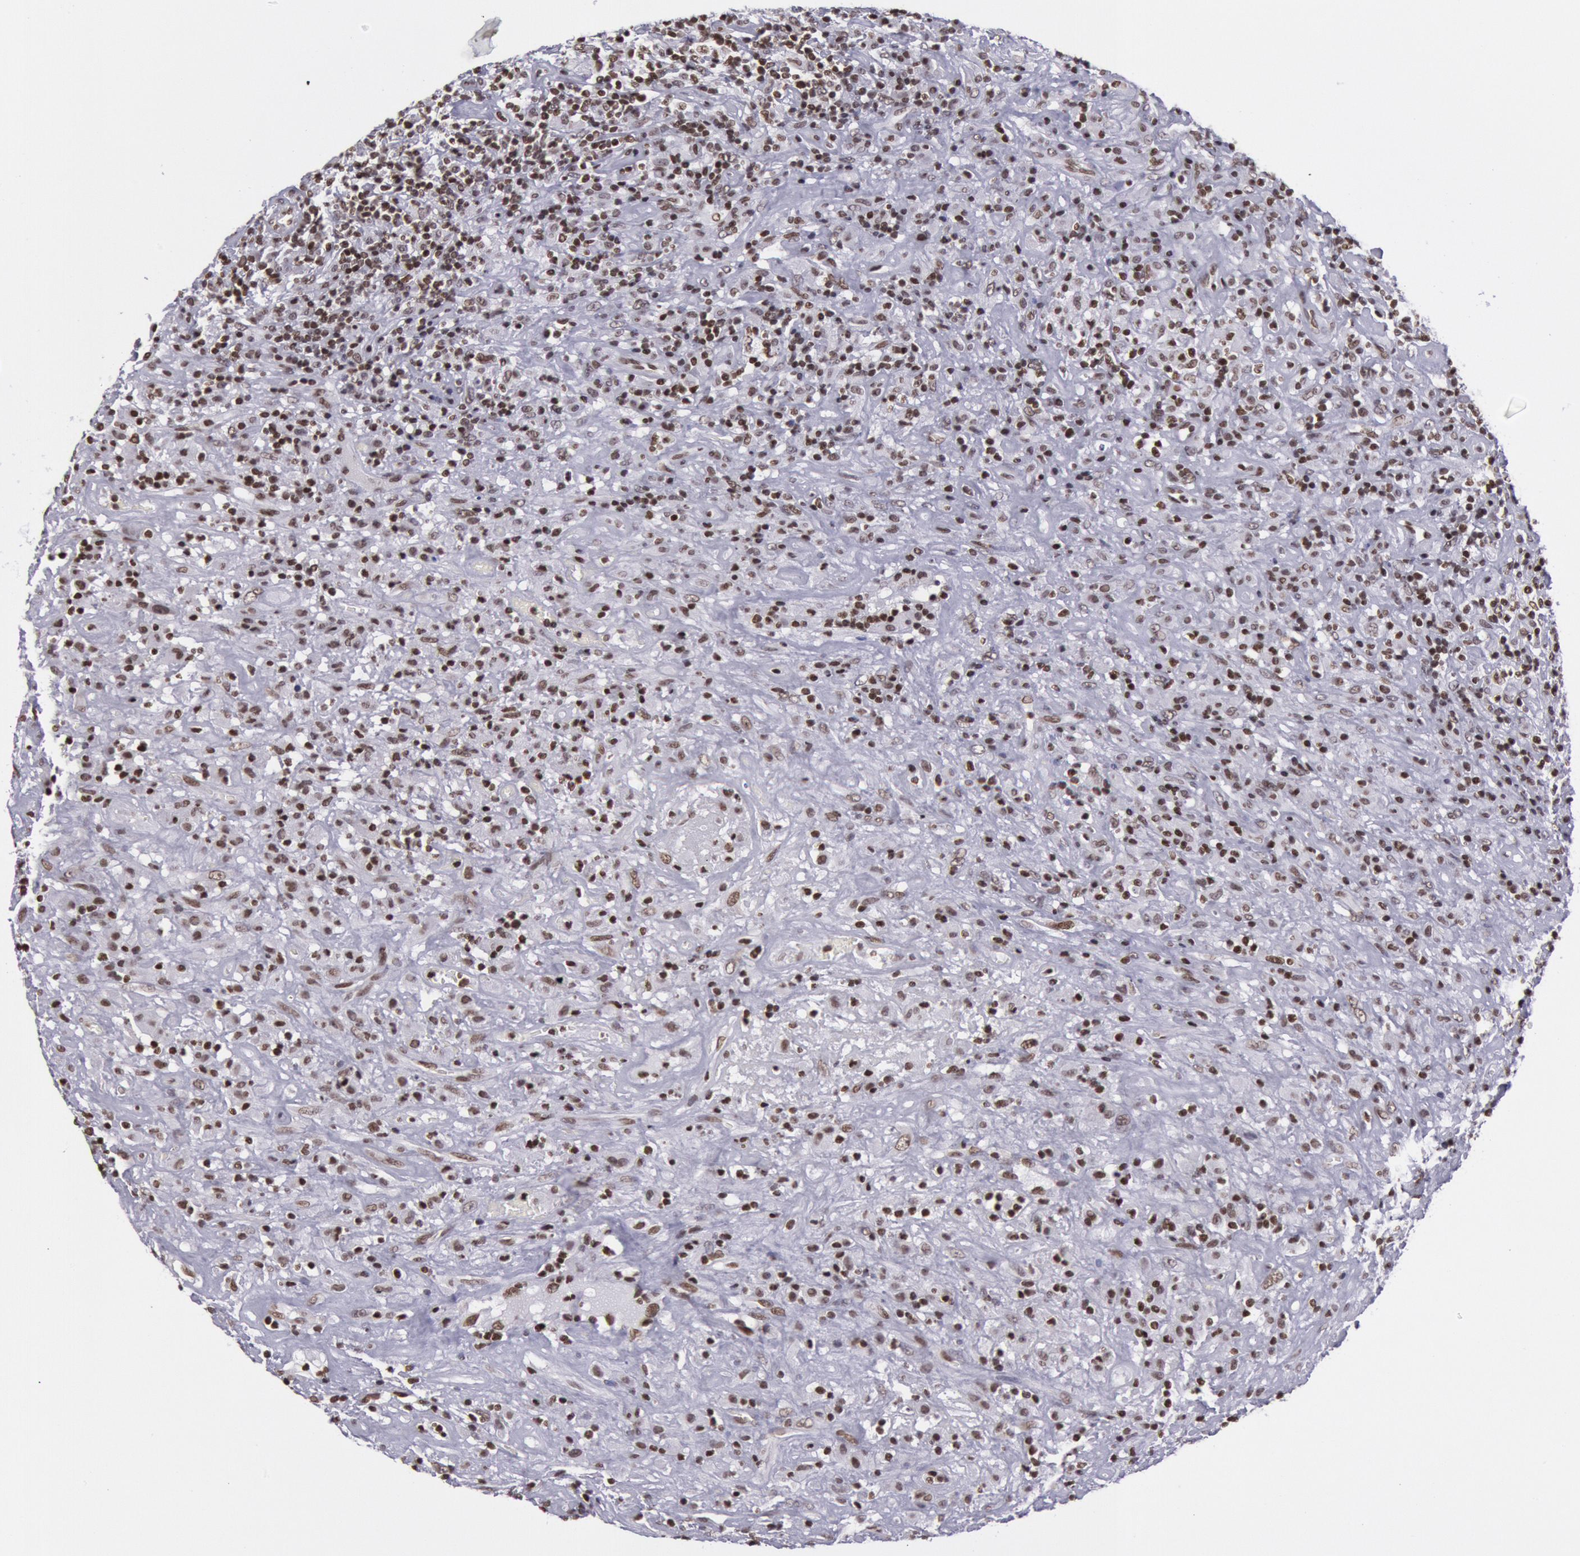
{"staining": {"intensity": "strong", "quantity": ">75%", "location": "nuclear"}, "tissue": "lymphoma", "cell_type": "Tumor cells", "image_type": "cancer", "snomed": [{"axis": "morphology", "description": "Hodgkin's disease, NOS"}, {"axis": "topography", "description": "Lymph node"}], "caption": "The image demonstrates a brown stain indicating the presence of a protein in the nuclear of tumor cells in Hodgkin's disease. (IHC, brightfield microscopy, high magnification).", "gene": "NKAP", "patient": {"sex": "male", "age": 46}}